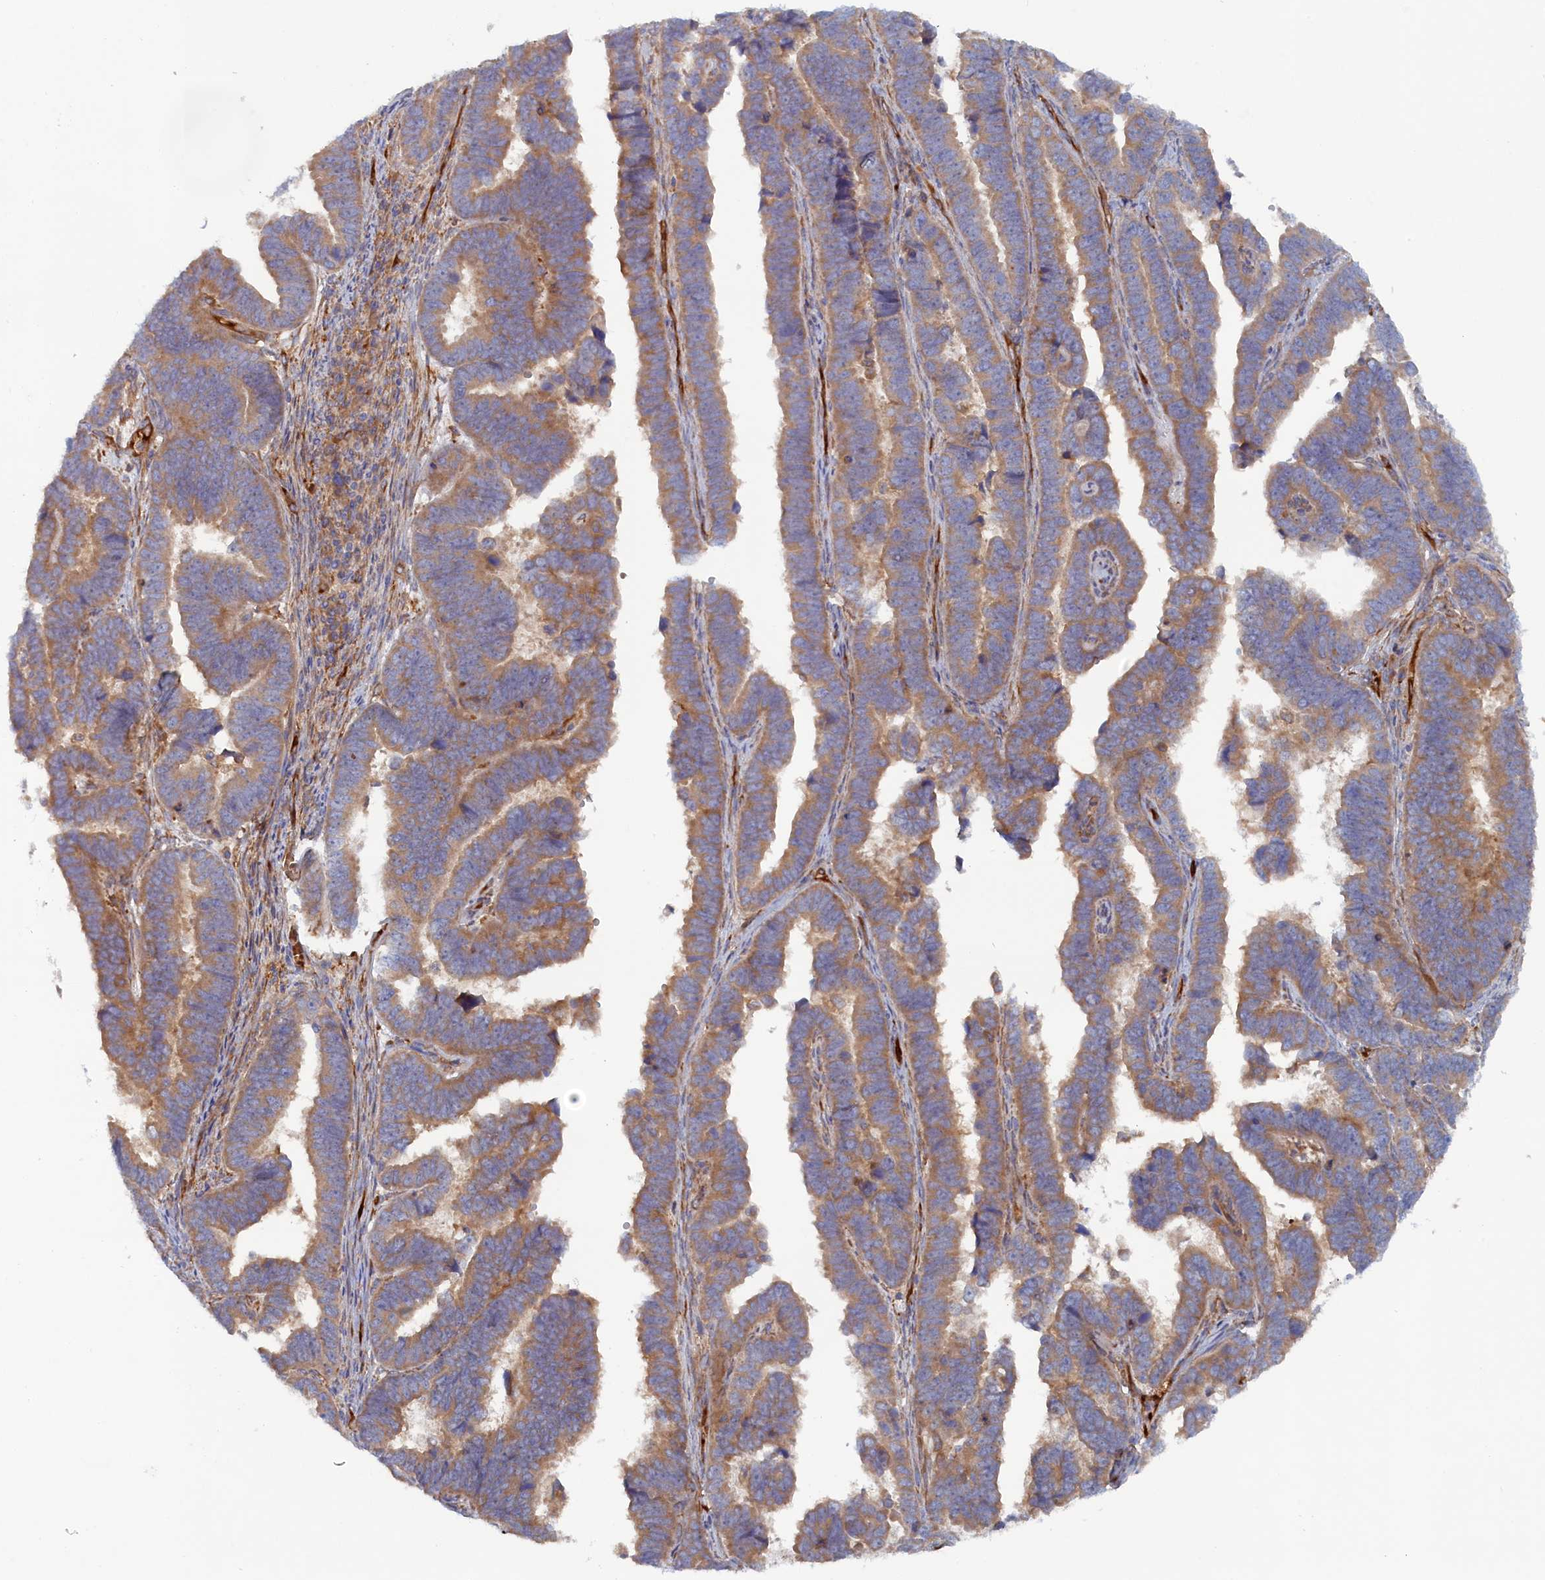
{"staining": {"intensity": "moderate", "quantity": ">75%", "location": "cytoplasmic/membranous"}, "tissue": "endometrial cancer", "cell_type": "Tumor cells", "image_type": "cancer", "snomed": [{"axis": "morphology", "description": "Adenocarcinoma, NOS"}, {"axis": "topography", "description": "Endometrium"}], "caption": "This histopathology image demonstrates endometrial cancer (adenocarcinoma) stained with immunohistochemistry (IHC) to label a protein in brown. The cytoplasmic/membranous of tumor cells show moderate positivity for the protein. Nuclei are counter-stained blue.", "gene": "TMEM196", "patient": {"sex": "female", "age": 75}}